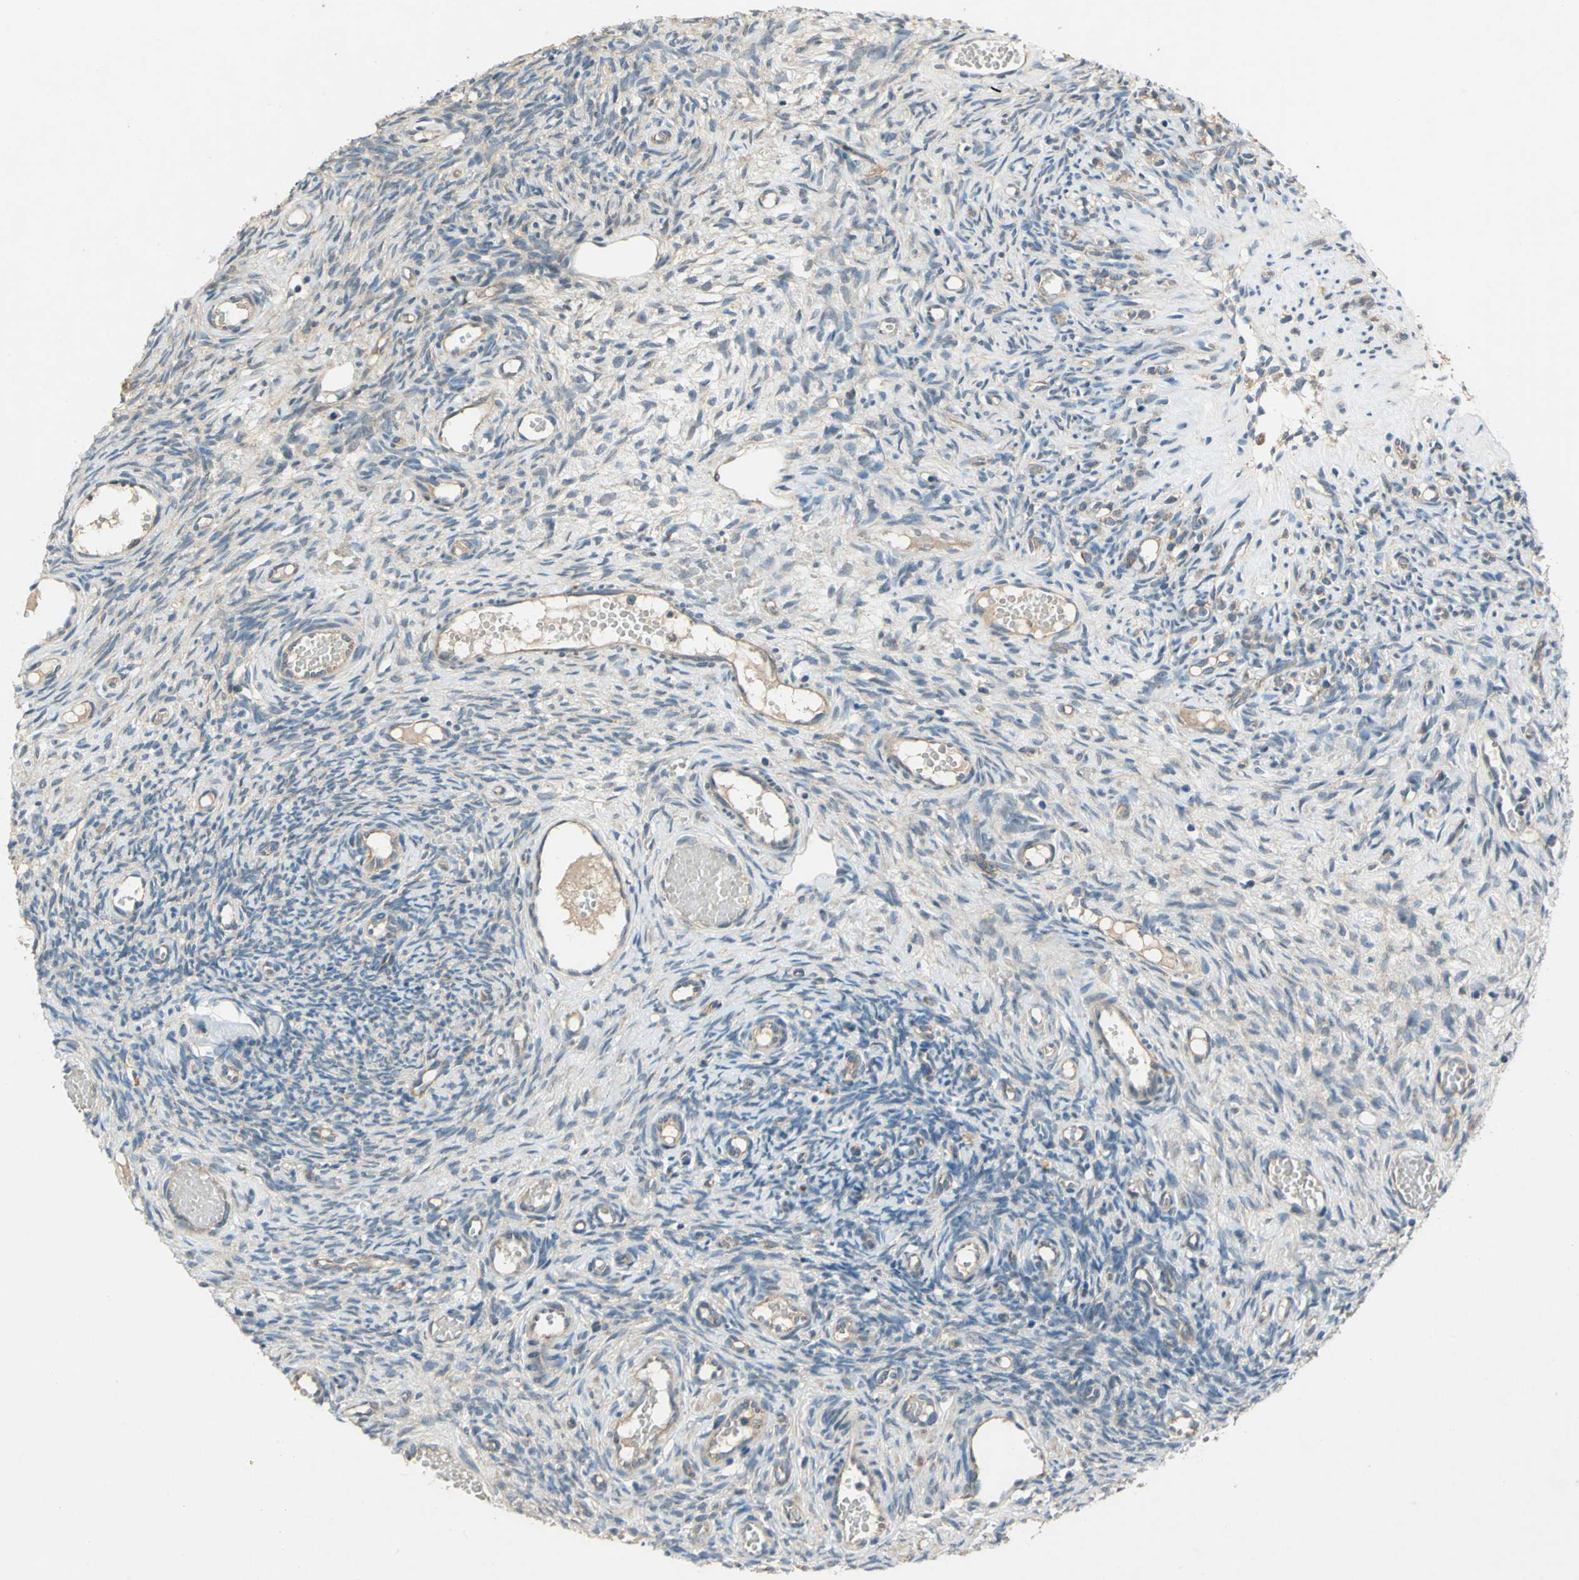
{"staining": {"intensity": "moderate", "quantity": "25%-75%", "location": "cytoplasmic/membranous"}, "tissue": "ovary", "cell_type": "Follicle cells", "image_type": "normal", "snomed": [{"axis": "morphology", "description": "Normal tissue, NOS"}, {"axis": "topography", "description": "Ovary"}], "caption": "Immunohistochemical staining of normal ovary displays medium levels of moderate cytoplasmic/membranous positivity in about 25%-75% of follicle cells. (brown staining indicates protein expression, while blue staining denotes nuclei).", "gene": "EMCN", "patient": {"sex": "female", "age": 35}}